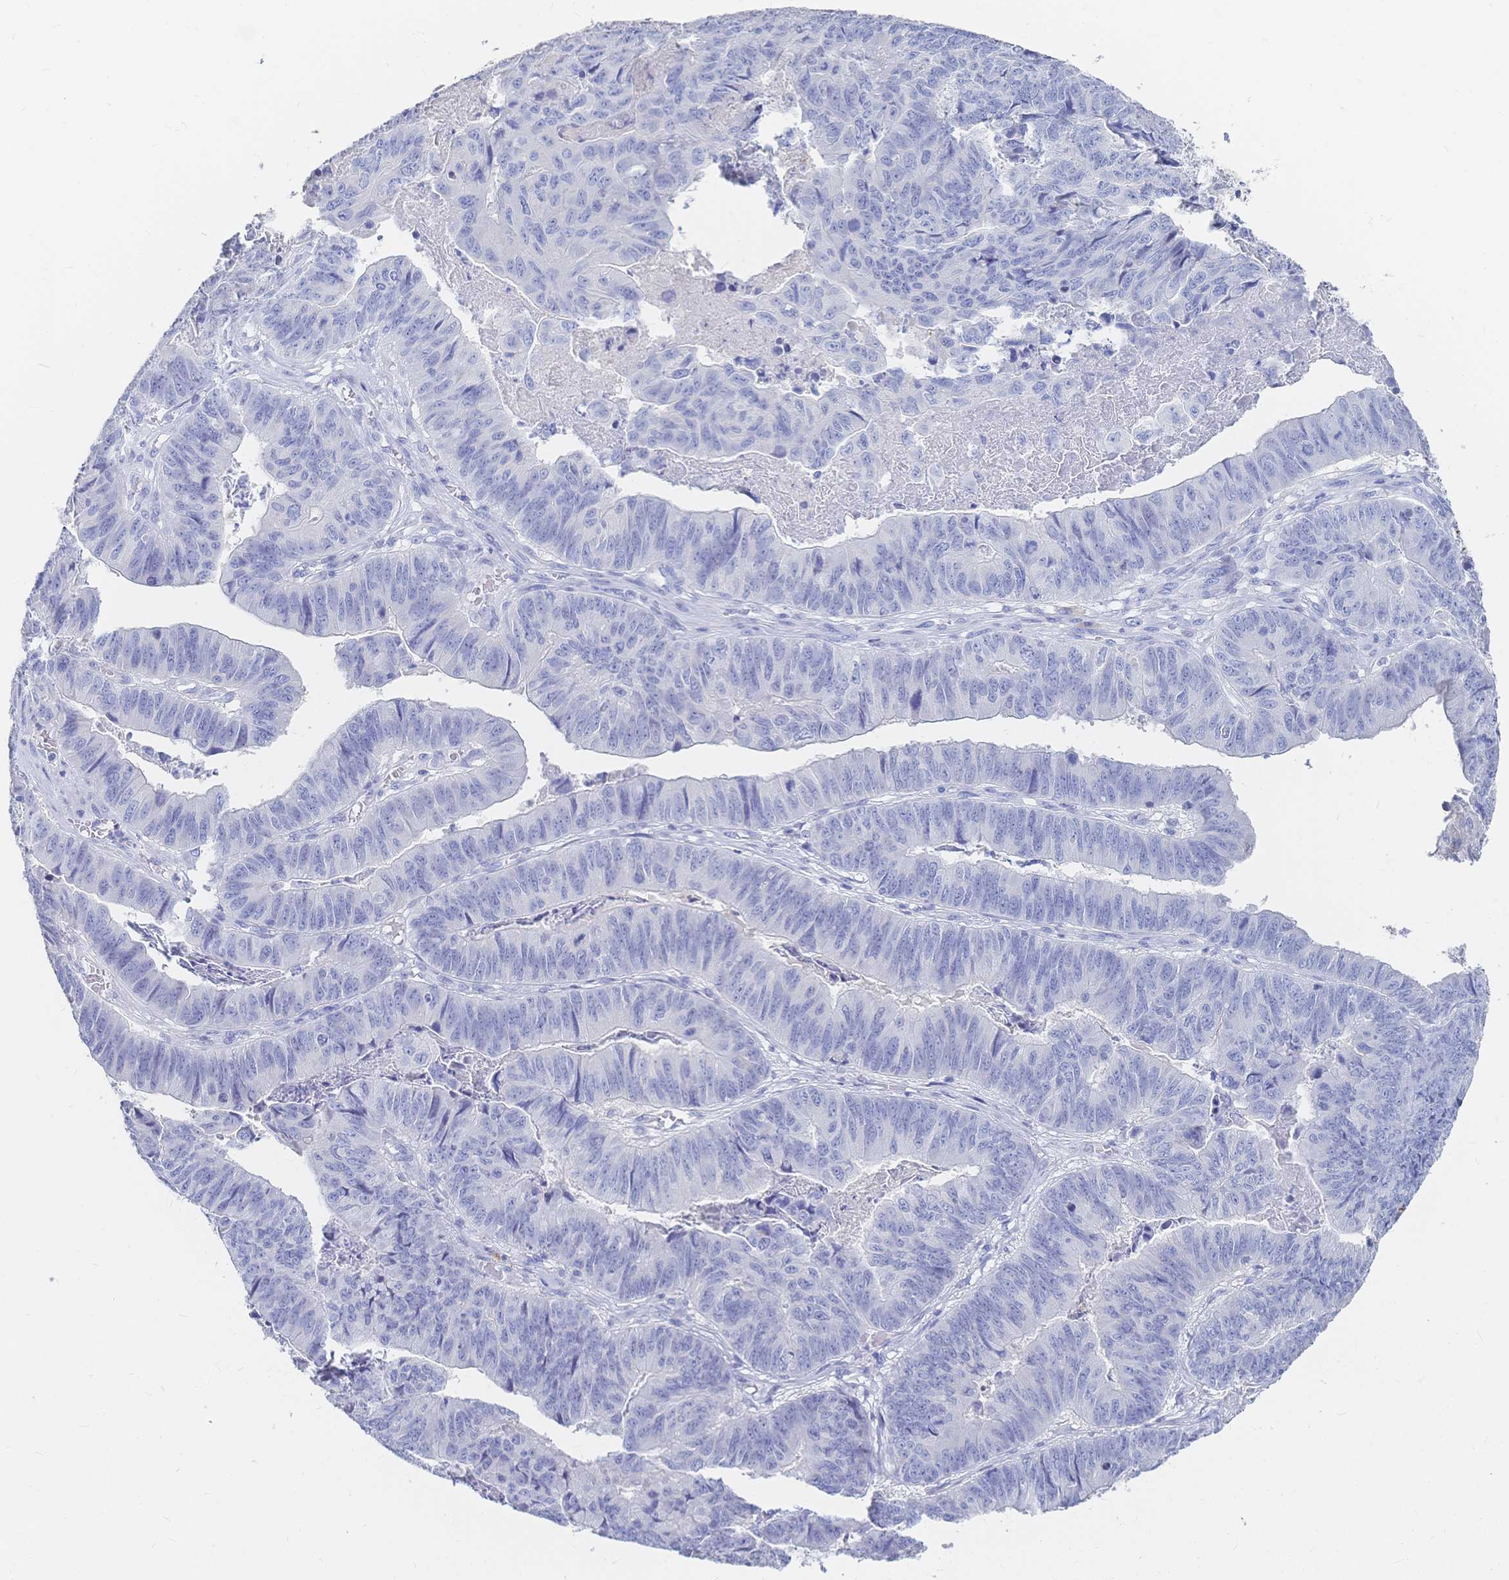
{"staining": {"intensity": "negative", "quantity": "none", "location": "none"}, "tissue": "stomach cancer", "cell_type": "Tumor cells", "image_type": "cancer", "snomed": [{"axis": "morphology", "description": "Adenocarcinoma, NOS"}, {"axis": "topography", "description": "Stomach, lower"}], "caption": "The IHC histopathology image has no significant positivity in tumor cells of stomach cancer tissue. (Stains: DAB IHC with hematoxylin counter stain, Microscopy: brightfield microscopy at high magnification).", "gene": "IL2RB", "patient": {"sex": "male", "age": 77}}